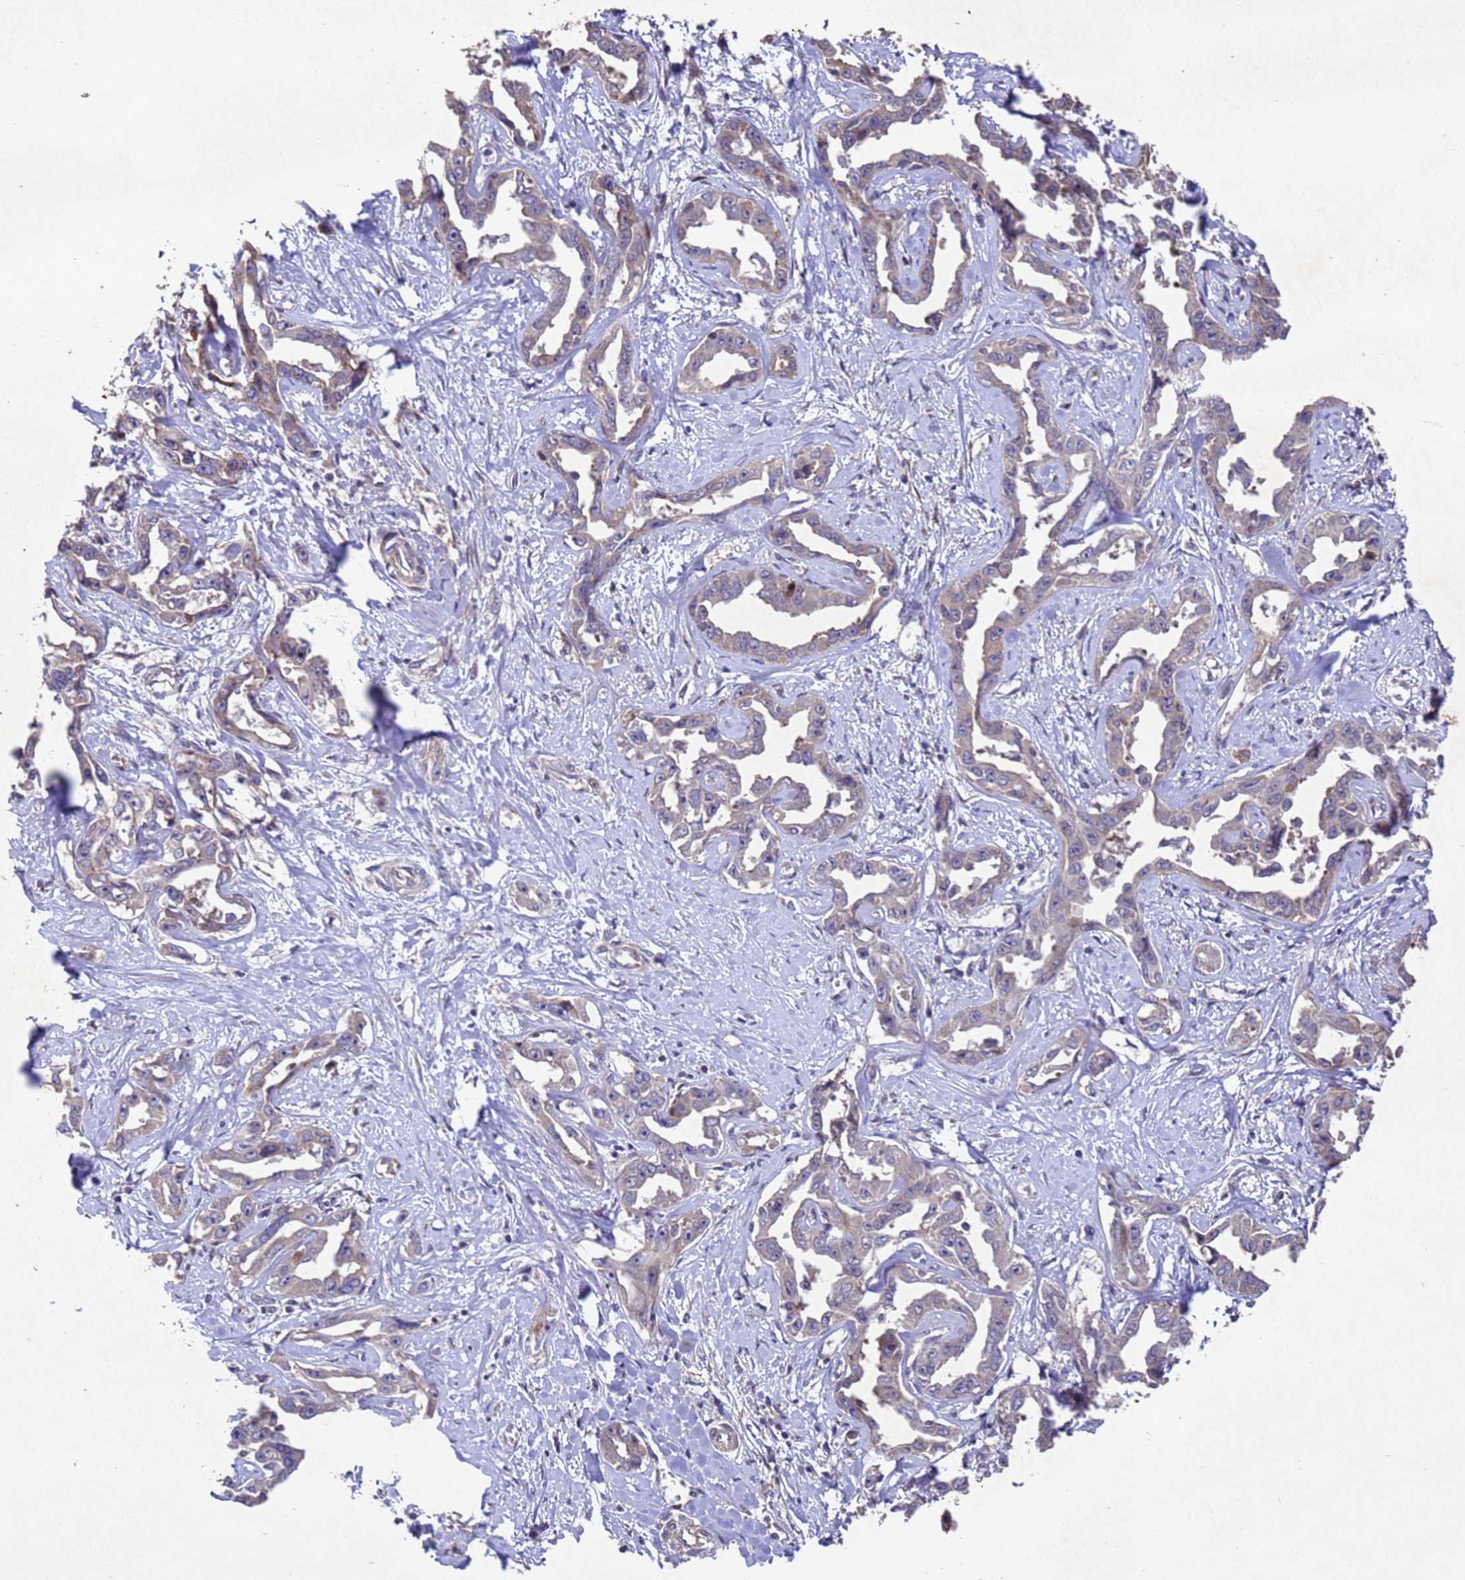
{"staining": {"intensity": "weak", "quantity": "25%-75%", "location": "cytoplasmic/membranous"}, "tissue": "liver cancer", "cell_type": "Tumor cells", "image_type": "cancer", "snomed": [{"axis": "morphology", "description": "Cholangiocarcinoma"}, {"axis": "topography", "description": "Liver"}], "caption": "Protein staining of liver cholangiocarcinoma tissue exhibits weak cytoplasmic/membranous expression in about 25%-75% of tumor cells. (DAB (3,3'-diaminobenzidine) IHC with brightfield microscopy, high magnification).", "gene": "TBK1", "patient": {"sex": "male", "age": 59}}